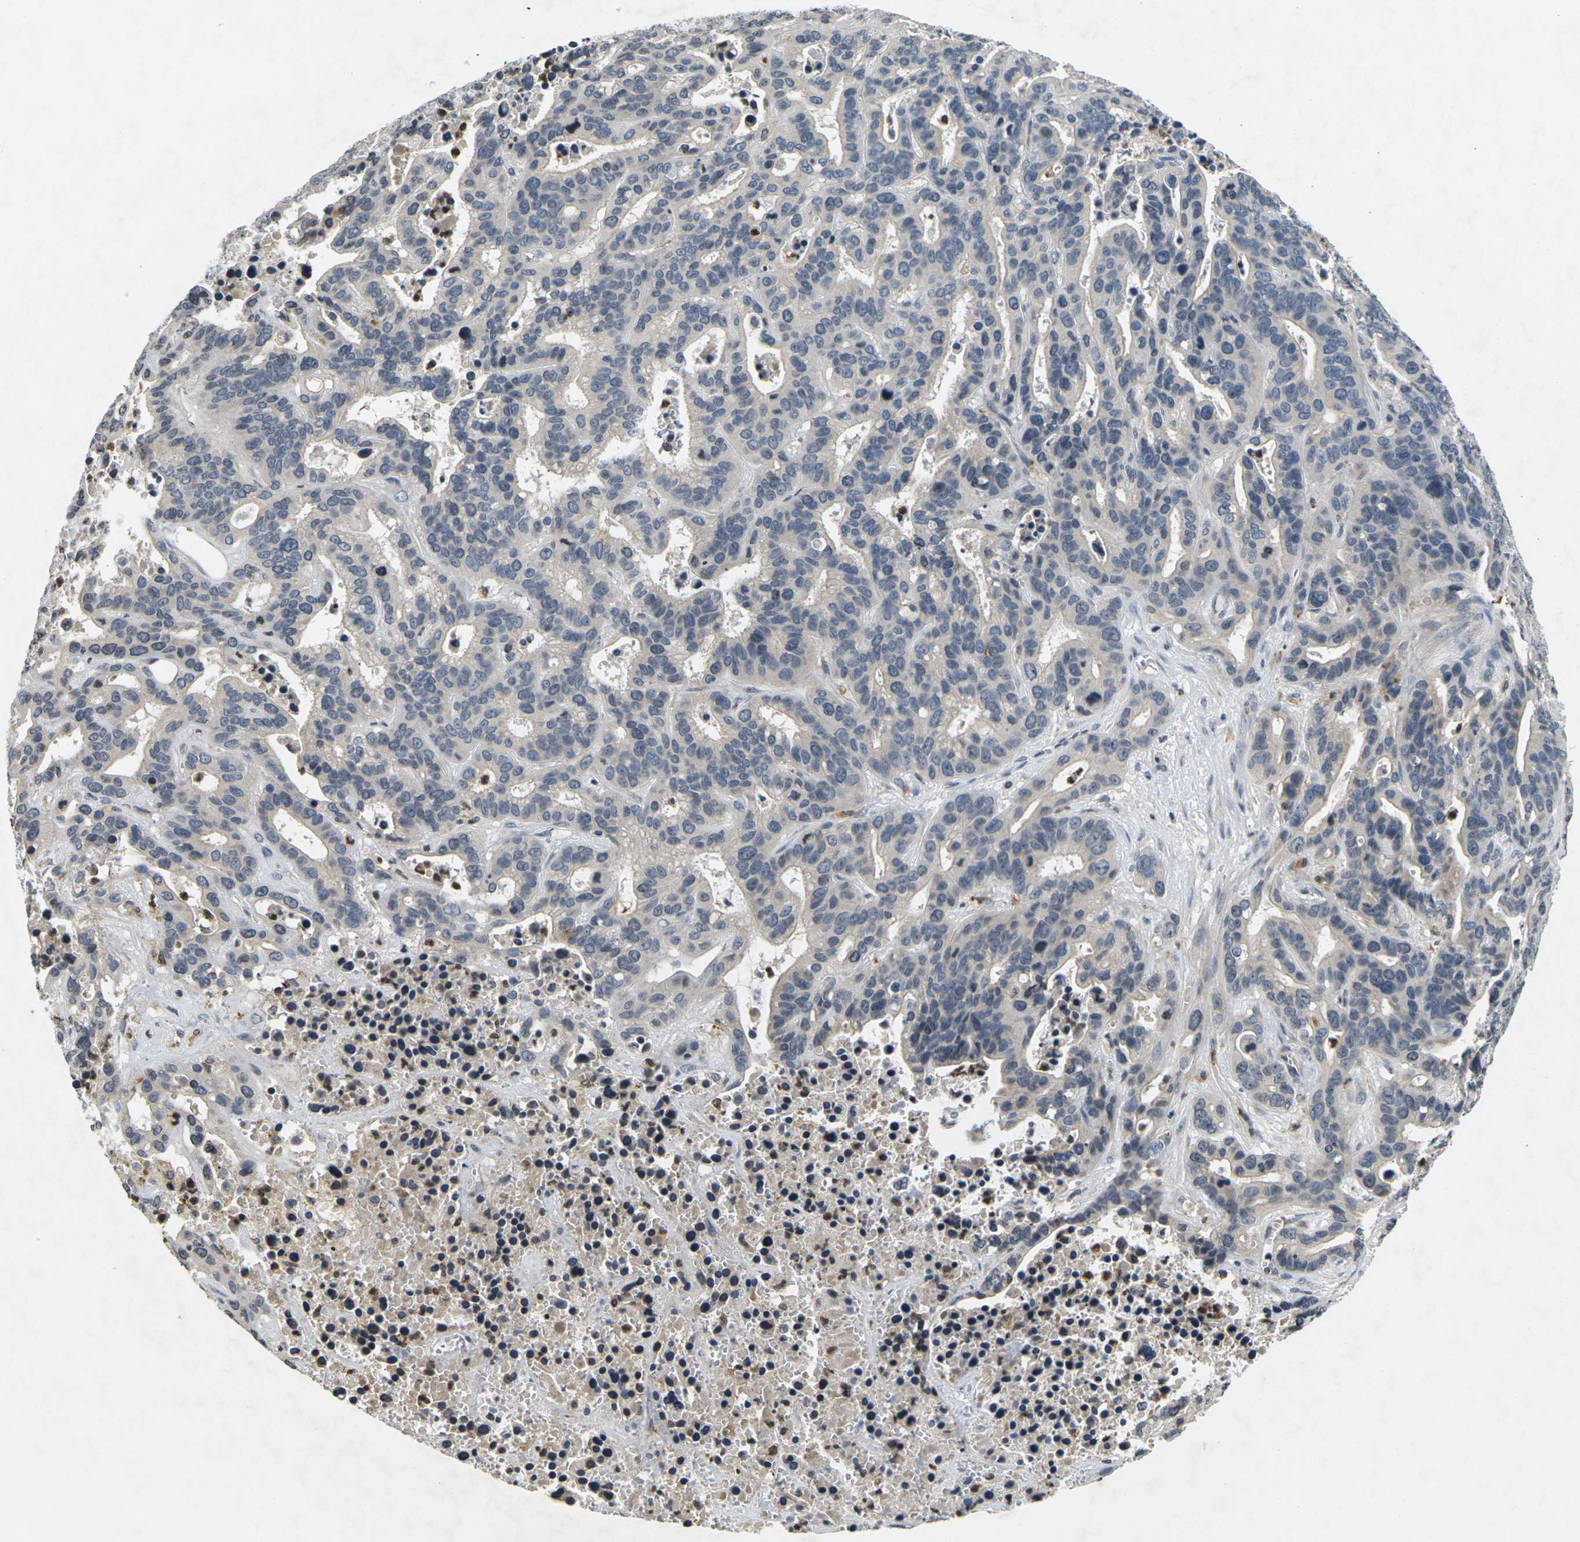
{"staining": {"intensity": "negative", "quantity": "none", "location": "none"}, "tissue": "liver cancer", "cell_type": "Tumor cells", "image_type": "cancer", "snomed": [{"axis": "morphology", "description": "Cholangiocarcinoma"}, {"axis": "topography", "description": "Liver"}], "caption": "This is an immunohistochemistry histopathology image of human liver cholangiocarcinoma. There is no expression in tumor cells.", "gene": "C1QC", "patient": {"sex": "female", "age": 65}}